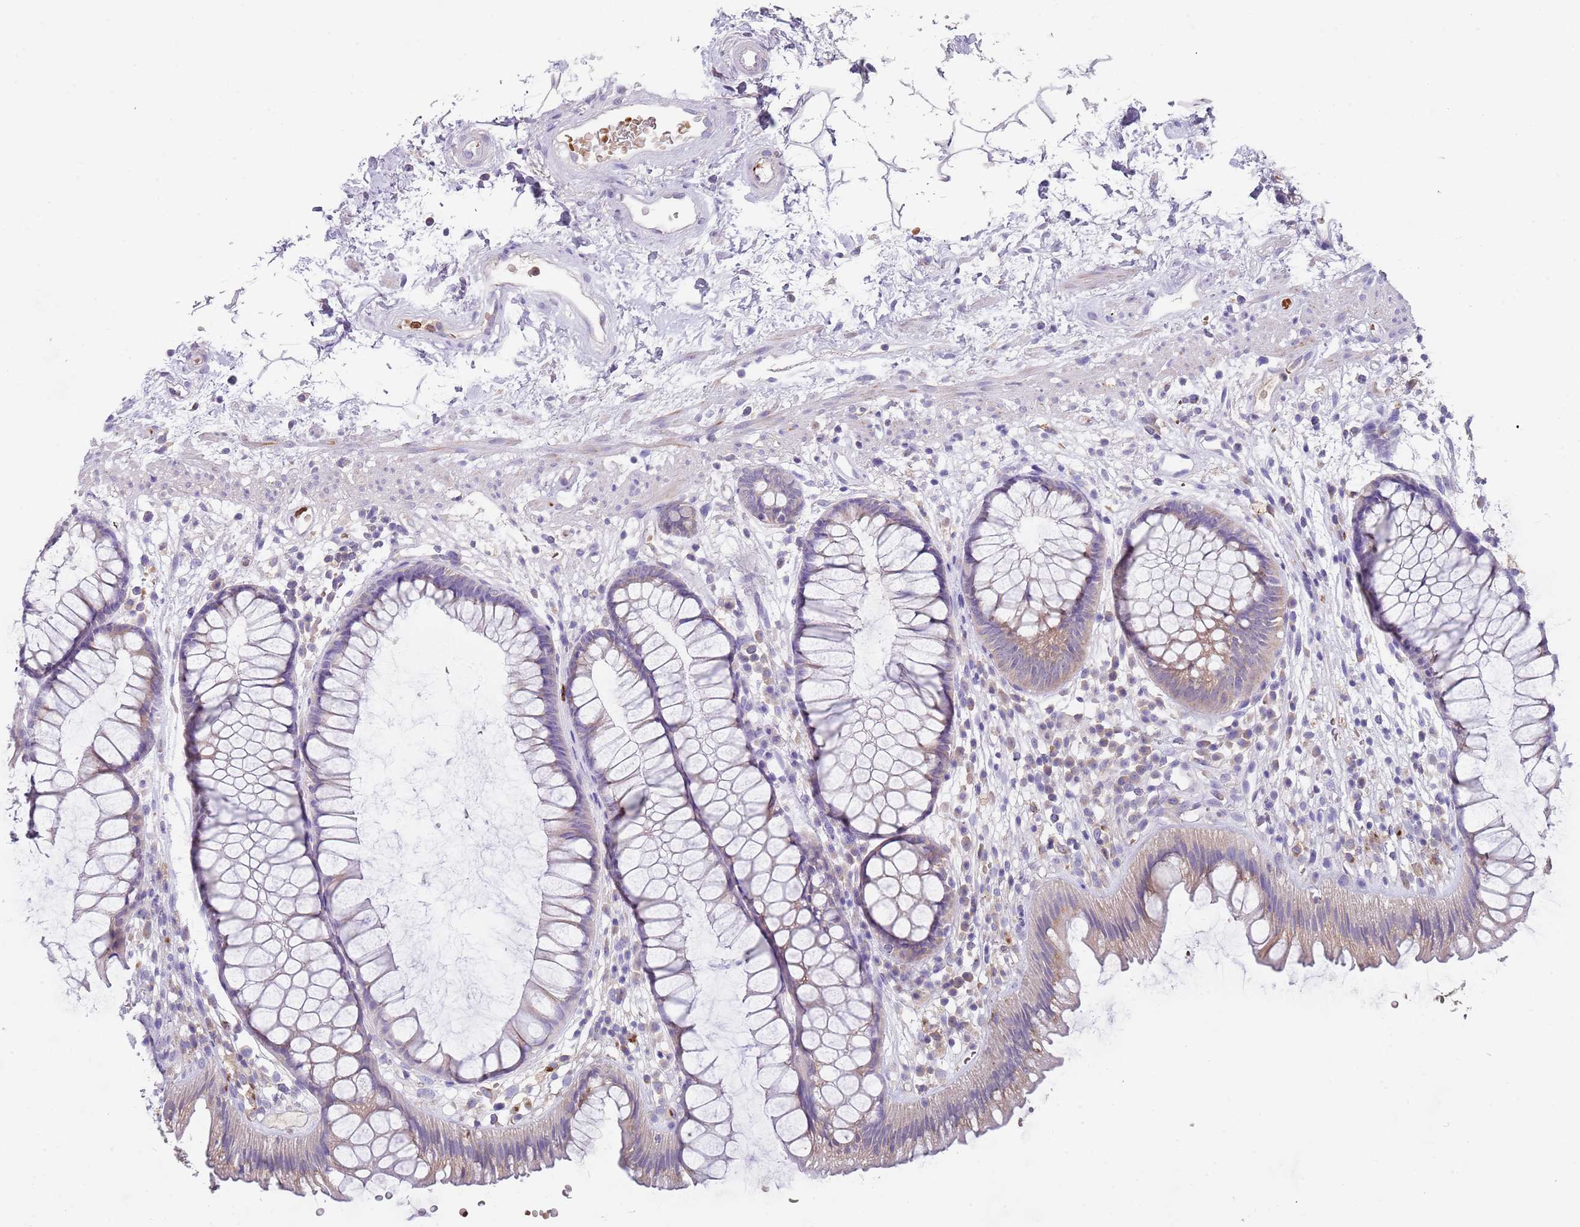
{"staining": {"intensity": "weak", "quantity": "<25%", "location": "cytoplasmic/membranous"}, "tissue": "rectum", "cell_type": "Glandular cells", "image_type": "normal", "snomed": [{"axis": "morphology", "description": "Normal tissue, NOS"}, {"axis": "topography", "description": "Rectum"}], "caption": "Protein analysis of normal rectum exhibits no significant positivity in glandular cells. (DAB (3,3'-diaminobenzidine) immunohistochemistry, high magnification).", "gene": "TMEM251", "patient": {"sex": "male", "age": 51}}